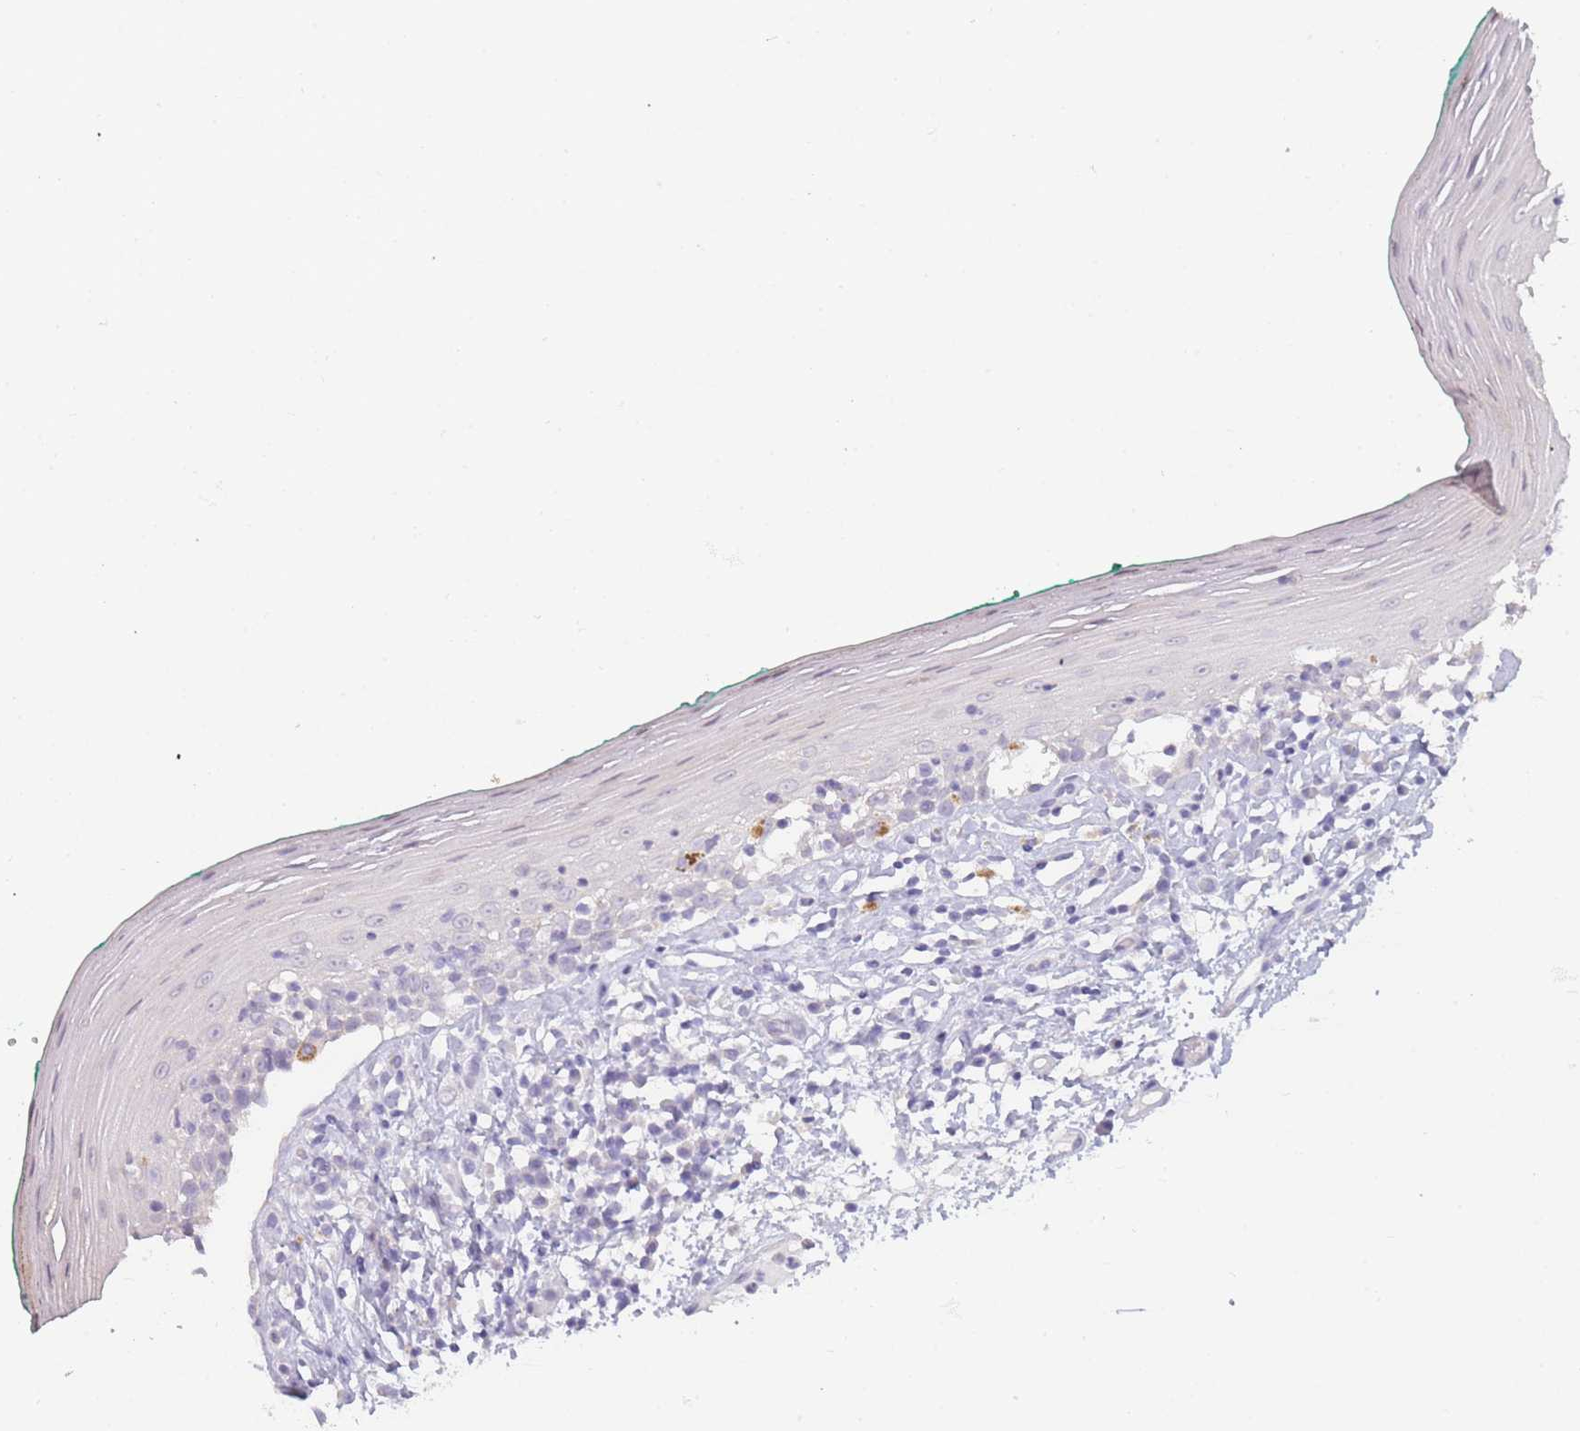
{"staining": {"intensity": "negative", "quantity": "none", "location": "none"}, "tissue": "oral mucosa", "cell_type": "Squamous epithelial cells", "image_type": "normal", "snomed": [{"axis": "morphology", "description": "Normal tissue, NOS"}, {"axis": "topography", "description": "Oral tissue"}], "caption": "Immunohistochemical staining of unremarkable human oral mucosa demonstrates no significant expression in squamous epithelial cells. (DAB immunohistochemistry with hematoxylin counter stain).", "gene": "INS", "patient": {"sex": "female", "age": 83}}